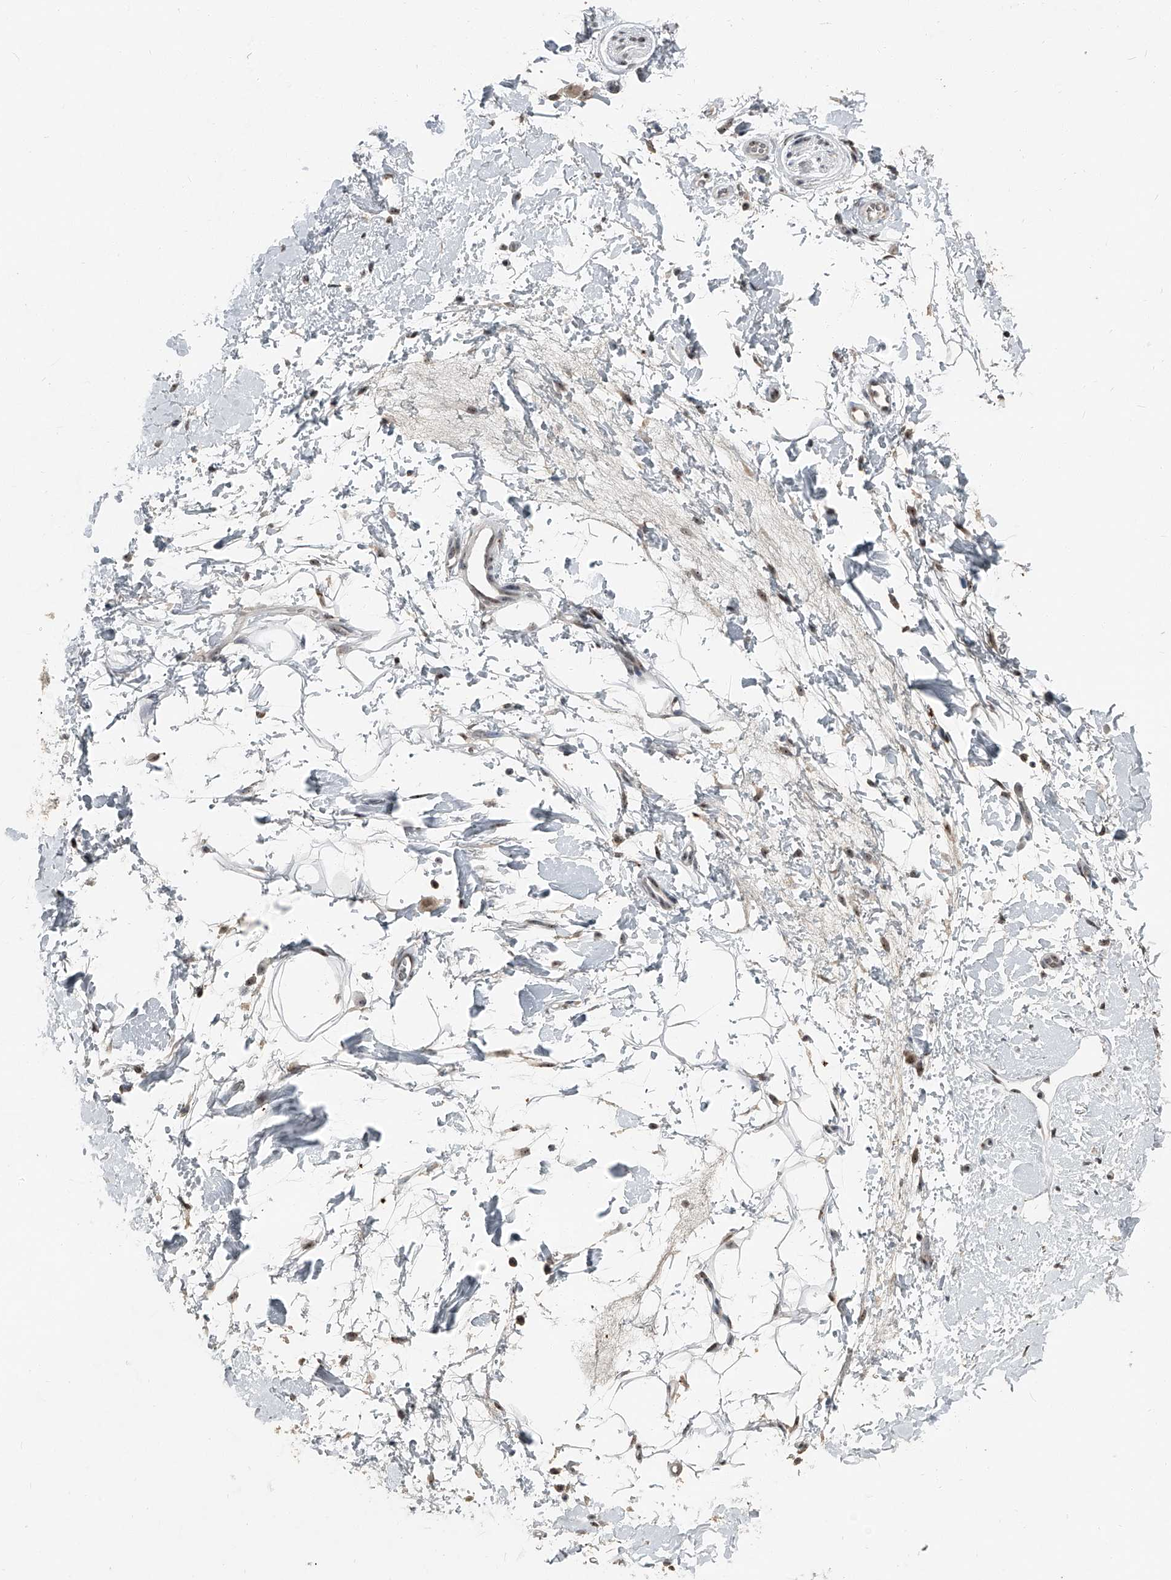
{"staining": {"intensity": "moderate", "quantity": ">75%", "location": "nuclear"}, "tissue": "adipose tissue", "cell_type": "Adipocytes", "image_type": "normal", "snomed": [{"axis": "morphology", "description": "Normal tissue, NOS"}, {"axis": "morphology", "description": "Adenocarcinoma, NOS"}, {"axis": "topography", "description": "Pancreas"}, {"axis": "topography", "description": "Peripheral nerve tissue"}], "caption": "High-magnification brightfield microscopy of normal adipose tissue stained with DAB (brown) and counterstained with hematoxylin (blue). adipocytes exhibit moderate nuclear expression is present in approximately>75% of cells.", "gene": "TCOF1", "patient": {"sex": "male", "age": 59}}